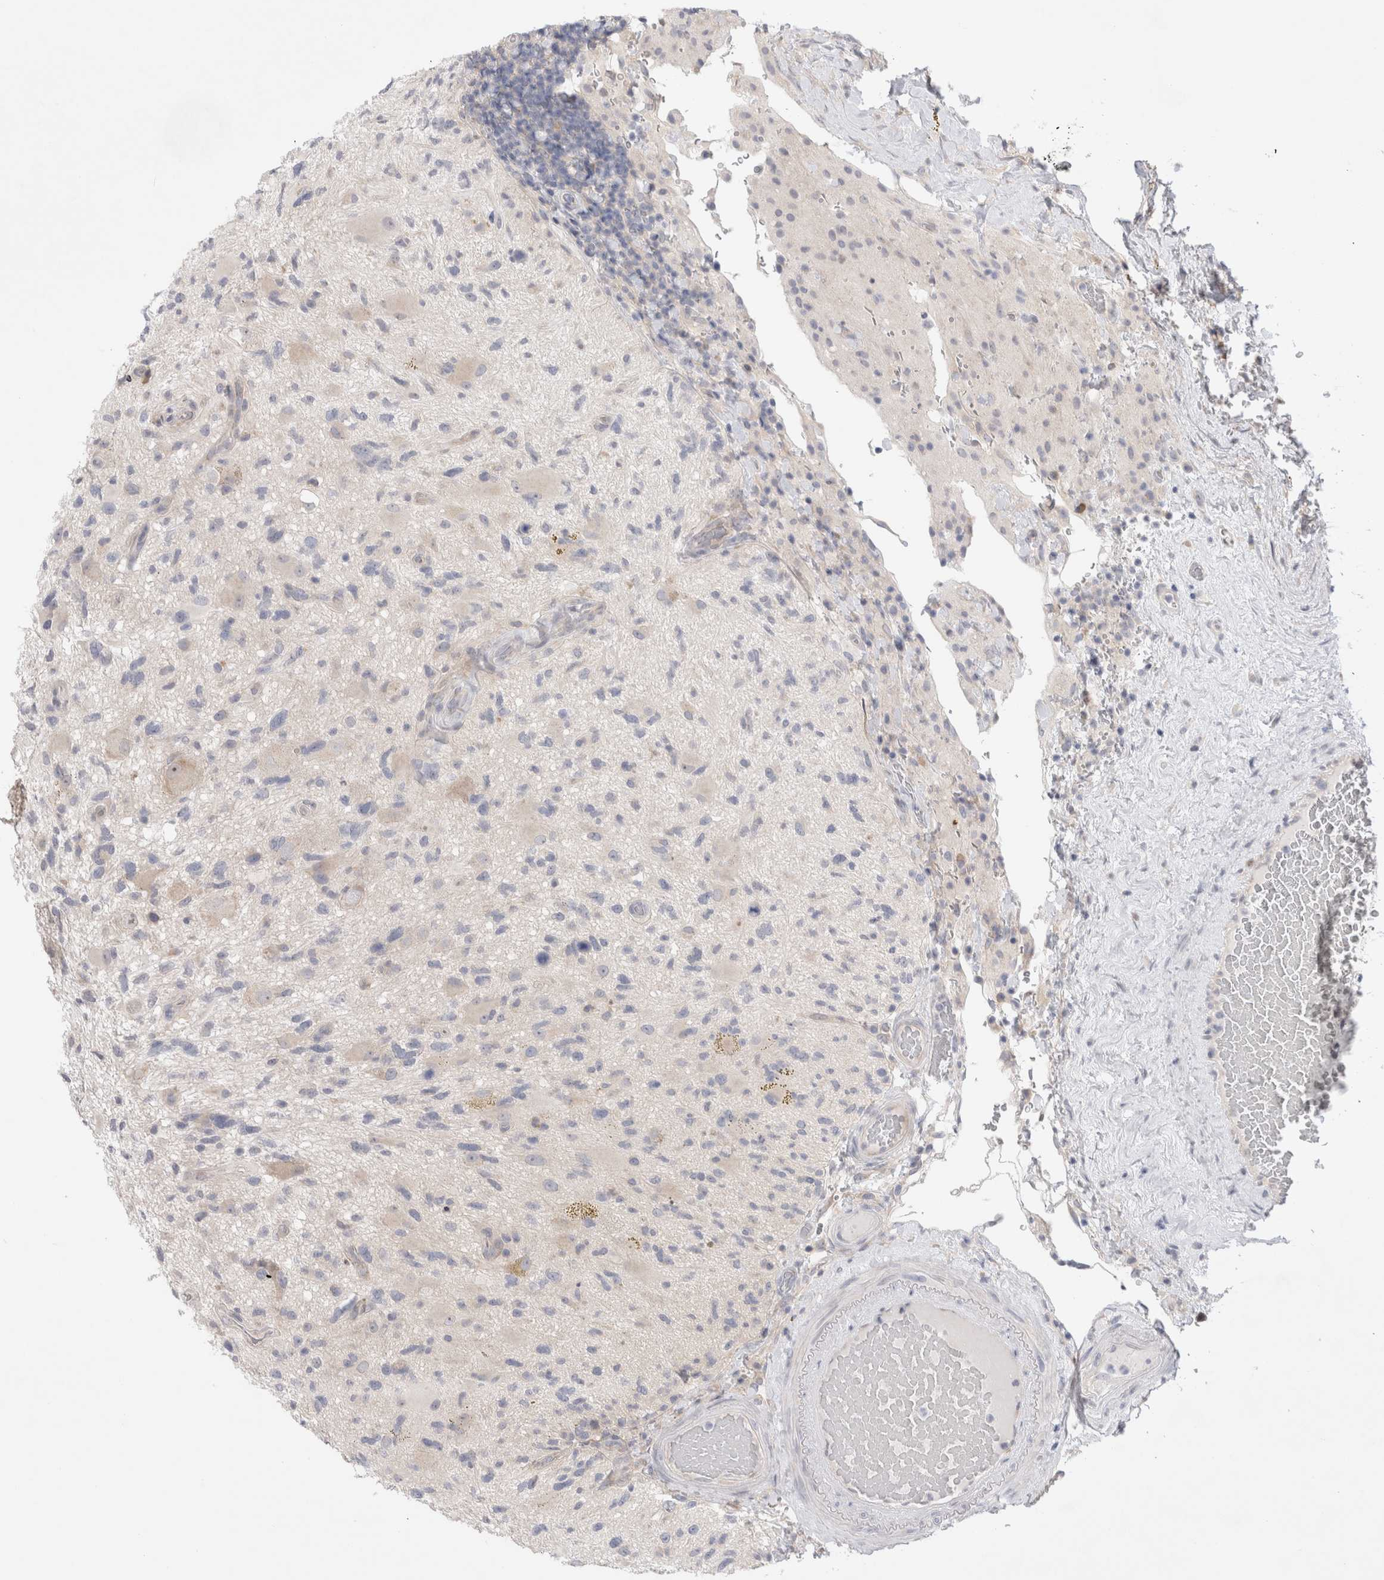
{"staining": {"intensity": "weak", "quantity": "<25%", "location": "cytoplasmic/membranous"}, "tissue": "glioma", "cell_type": "Tumor cells", "image_type": "cancer", "snomed": [{"axis": "morphology", "description": "Glioma, malignant, High grade"}, {"axis": "topography", "description": "Brain"}], "caption": "Immunohistochemical staining of human high-grade glioma (malignant) exhibits no significant staining in tumor cells.", "gene": "RBM12B", "patient": {"sex": "male", "age": 33}}